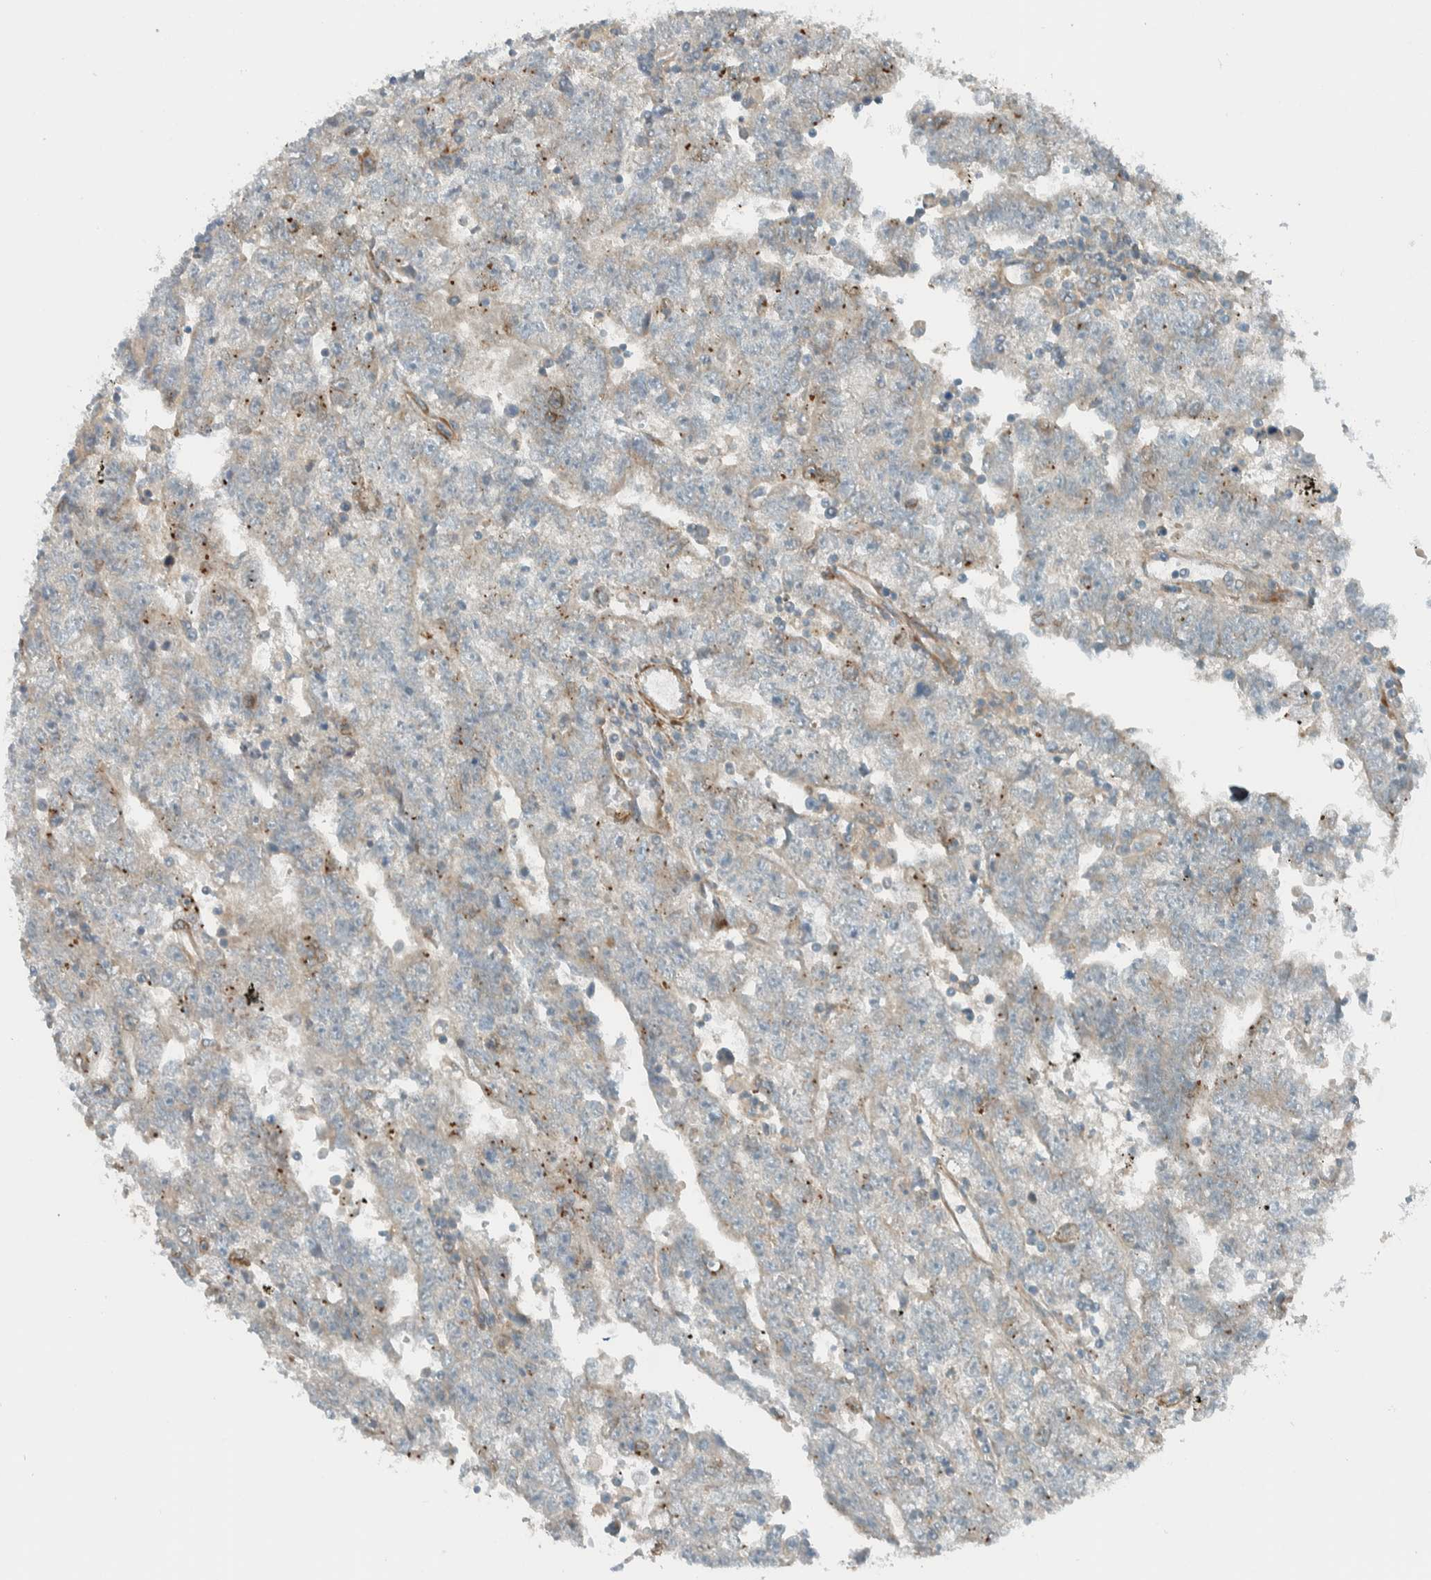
{"staining": {"intensity": "negative", "quantity": "none", "location": "none"}, "tissue": "testis cancer", "cell_type": "Tumor cells", "image_type": "cancer", "snomed": [{"axis": "morphology", "description": "Carcinoma, Embryonal, NOS"}, {"axis": "topography", "description": "Testis"}], "caption": "A micrograph of testis cancer stained for a protein shows no brown staining in tumor cells.", "gene": "EXOC7", "patient": {"sex": "male", "age": 25}}